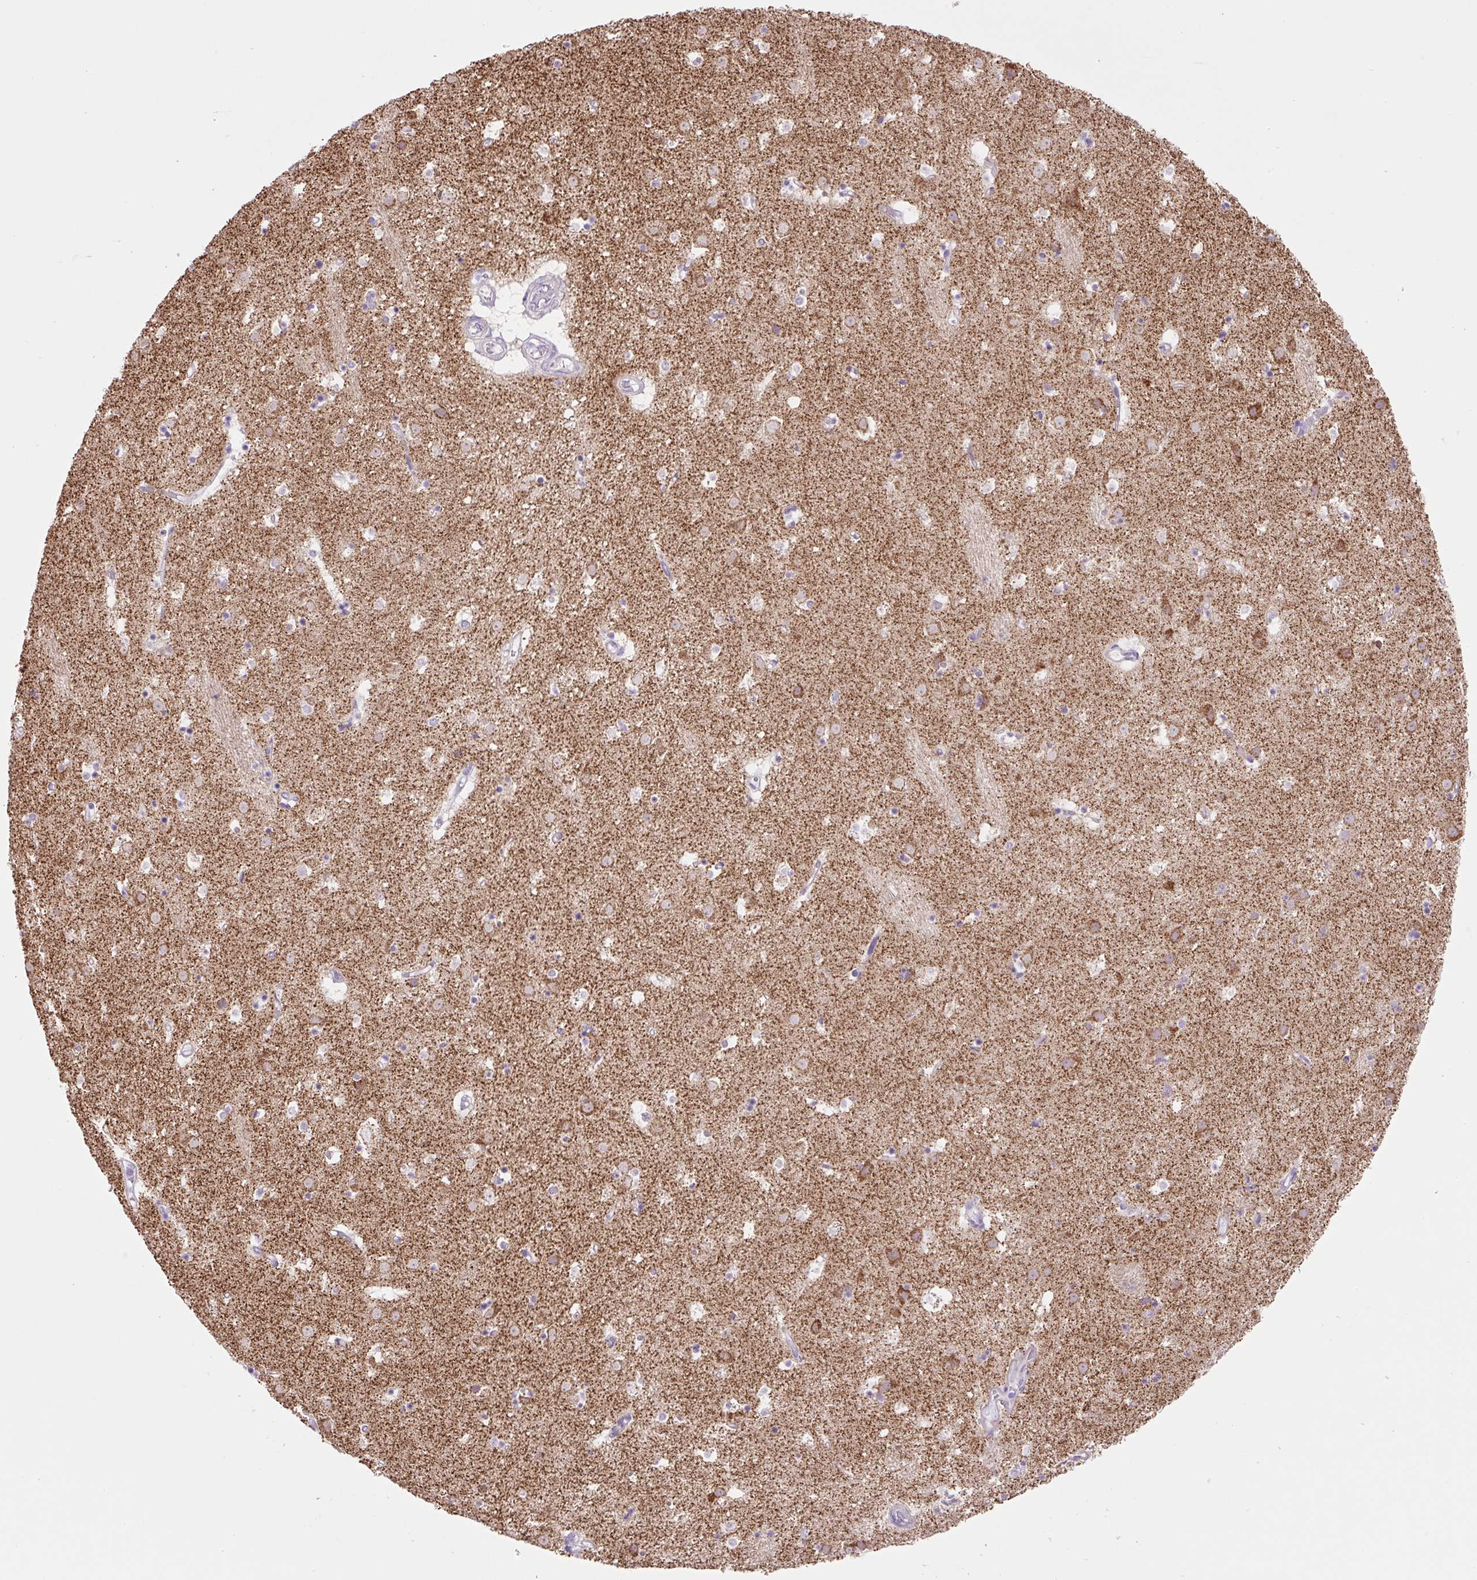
{"staining": {"intensity": "weak", "quantity": "<25%", "location": "cytoplasmic/membranous"}, "tissue": "caudate", "cell_type": "Glial cells", "image_type": "normal", "snomed": [{"axis": "morphology", "description": "Normal tissue, NOS"}, {"axis": "topography", "description": "Lateral ventricle wall"}], "caption": "The IHC photomicrograph has no significant expression in glial cells of caudate. Brightfield microscopy of immunohistochemistry (IHC) stained with DAB (brown) and hematoxylin (blue), captured at high magnification.", "gene": "OGDHL", "patient": {"sex": "male", "age": 58}}